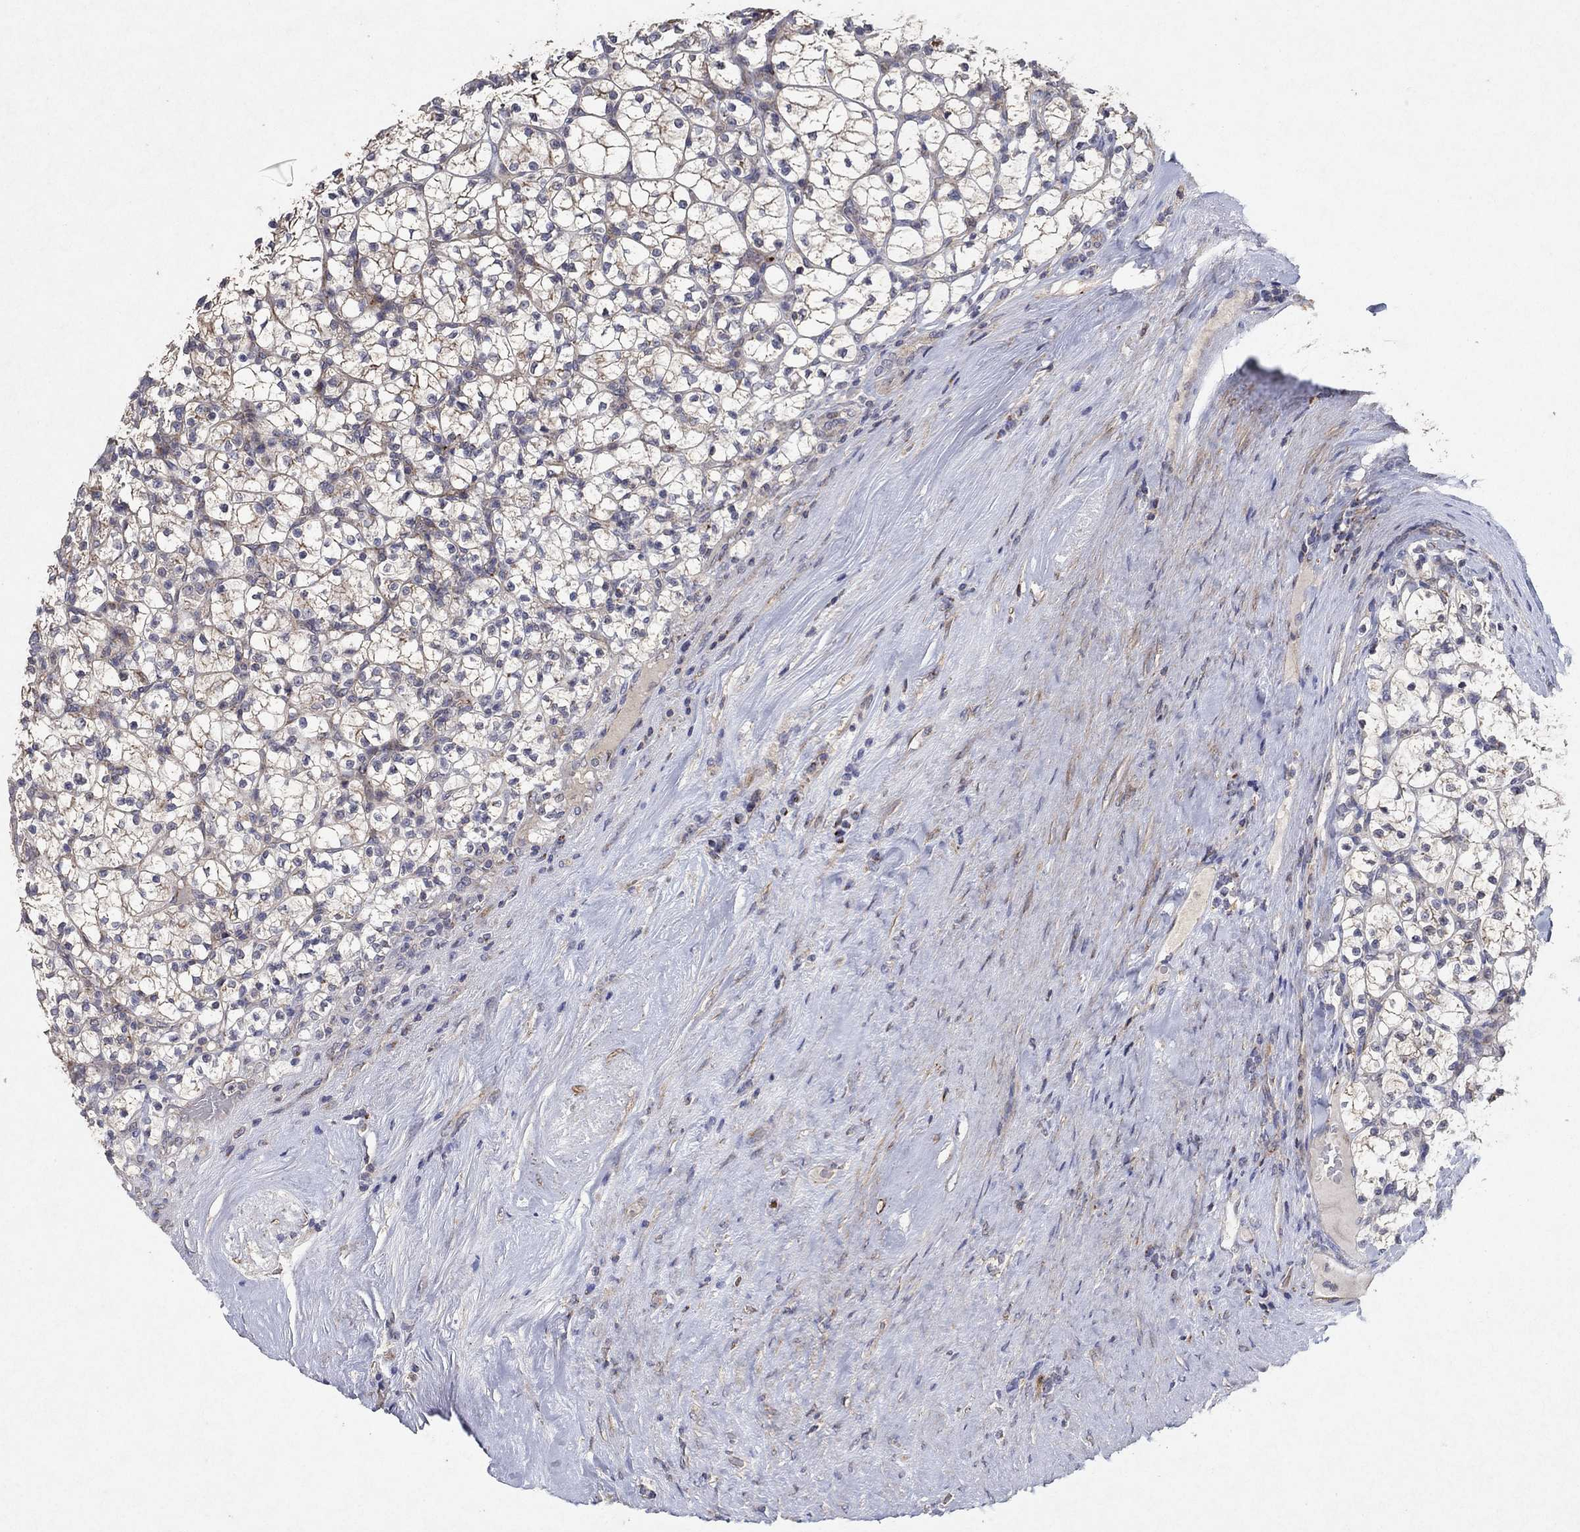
{"staining": {"intensity": "weak", "quantity": "25%-75%", "location": "cytoplasmic/membranous"}, "tissue": "renal cancer", "cell_type": "Tumor cells", "image_type": "cancer", "snomed": [{"axis": "morphology", "description": "Adenocarcinoma, NOS"}, {"axis": "topography", "description": "Kidney"}], "caption": "Immunohistochemistry of renal cancer exhibits low levels of weak cytoplasmic/membranous expression in about 25%-75% of tumor cells.", "gene": "FRG1", "patient": {"sex": "female", "age": 89}}